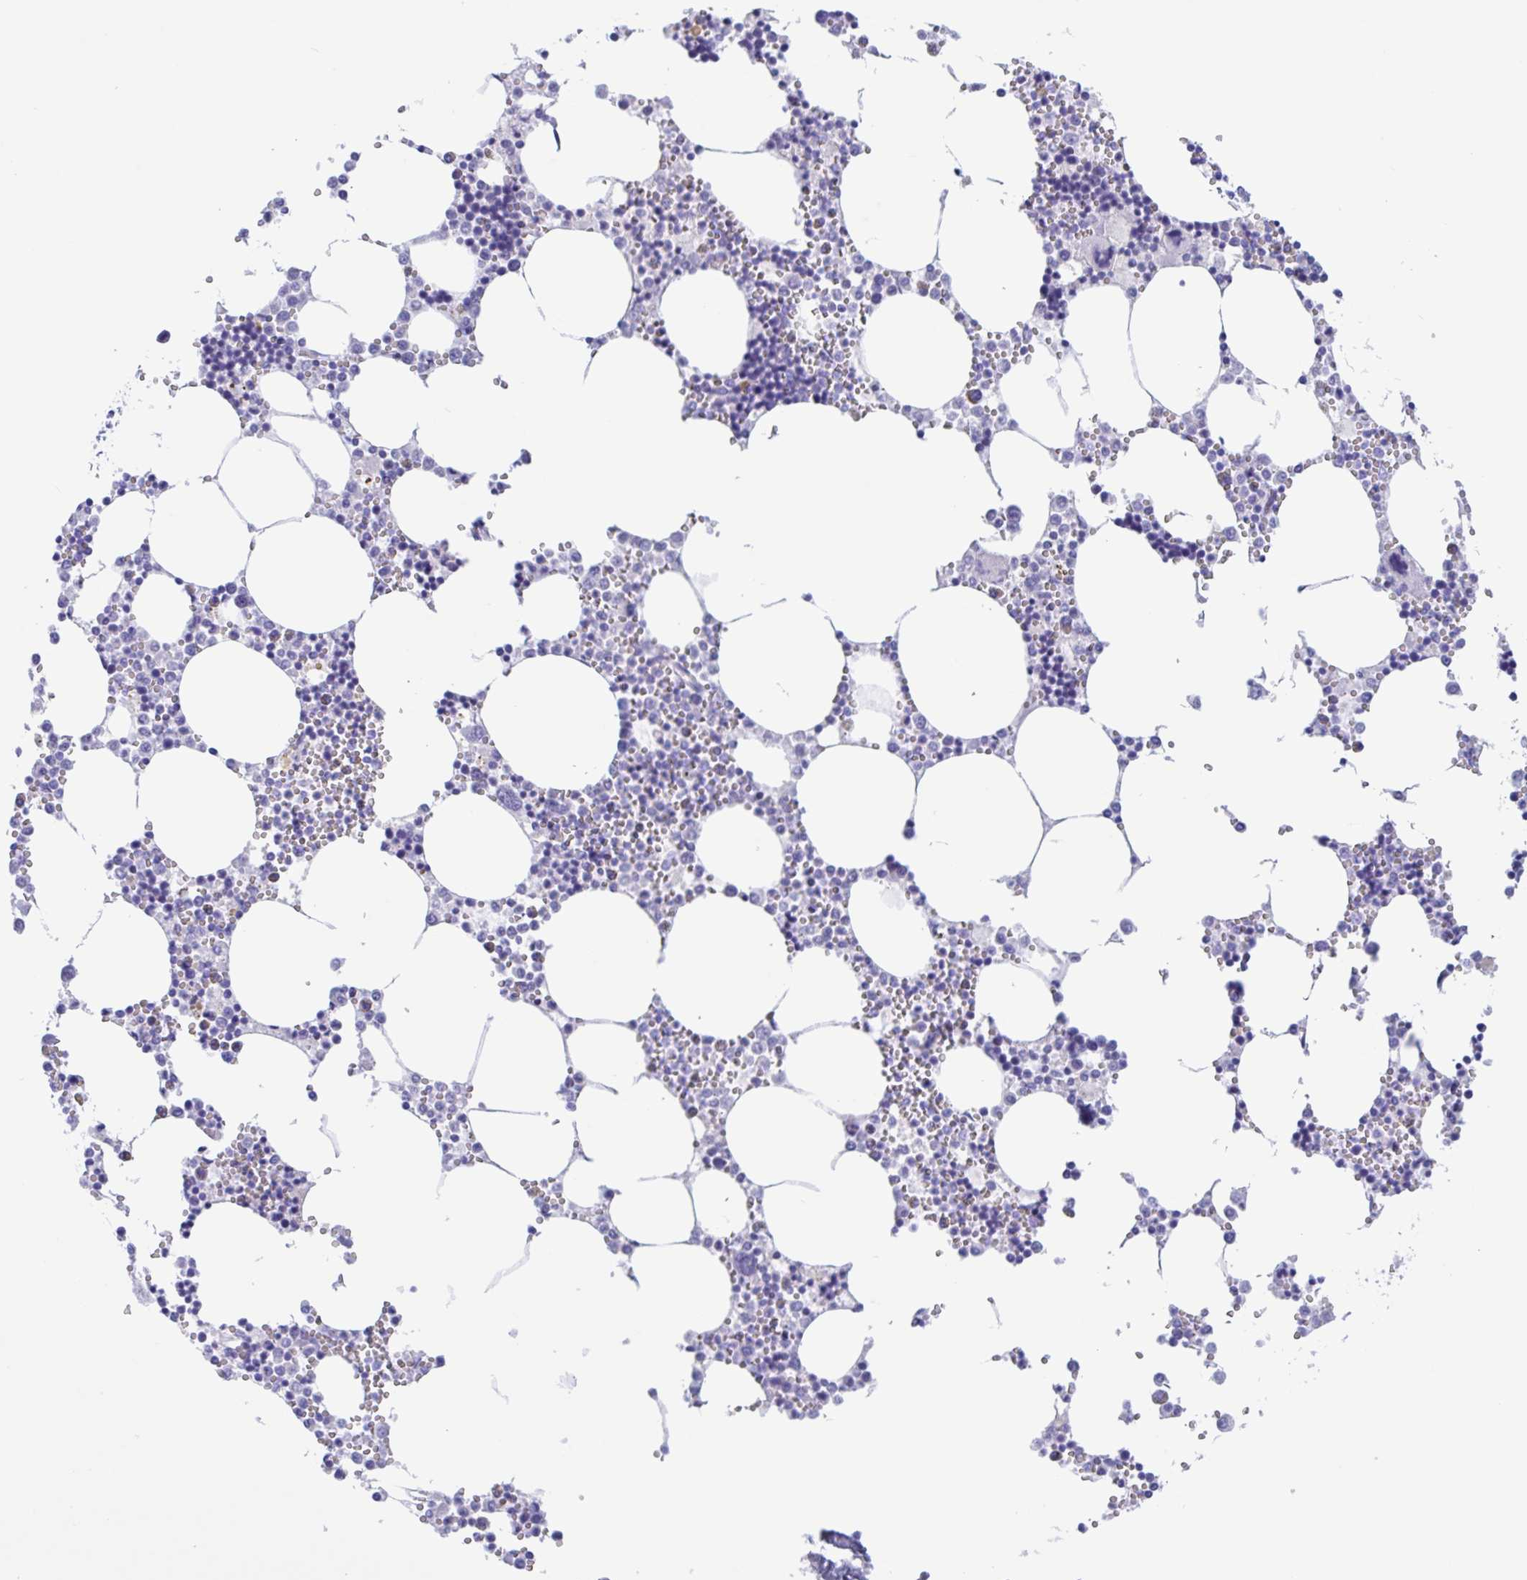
{"staining": {"intensity": "negative", "quantity": "none", "location": "none"}, "tissue": "bone marrow", "cell_type": "Hematopoietic cells", "image_type": "normal", "snomed": [{"axis": "morphology", "description": "Normal tissue, NOS"}, {"axis": "topography", "description": "Bone marrow"}], "caption": "Hematopoietic cells show no significant staining in normal bone marrow.", "gene": "ZNF850", "patient": {"sex": "male", "age": 54}}